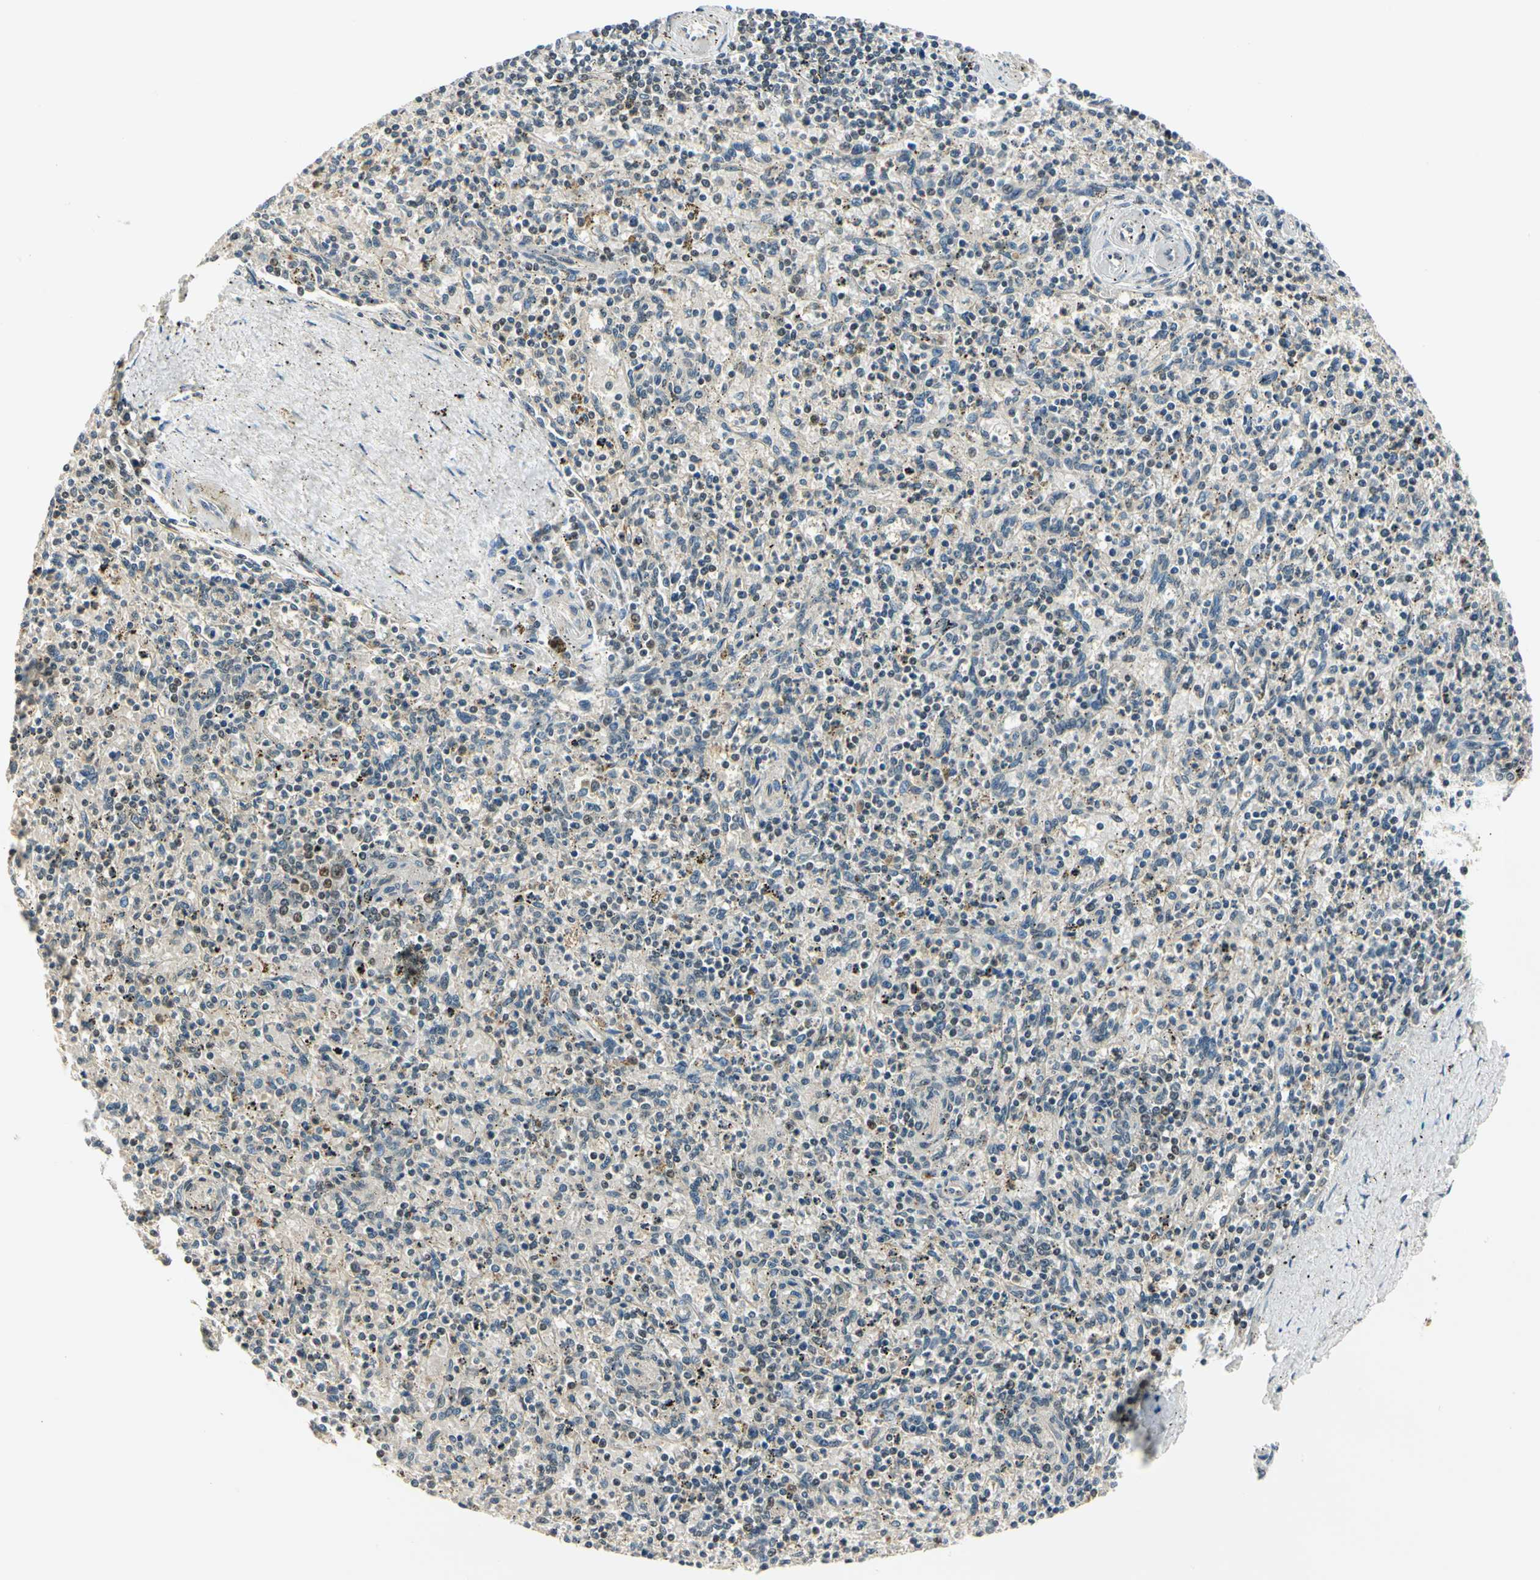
{"staining": {"intensity": "negative", "quantity": "none", "location": "none"}, "tissue": "spleen", "cell_type": "Cells in red pulp", "image_type": "normal", "snomed": [{"axis": "morphology", "description": "Normal tissue, NOS"}, {"axis": "topography", "description": "Spleen"}], "caption": "Cells in red pulp are negative for protein expression in normal human spleen. (Stains: DAB (3,3'-diaminobenzidine) immunohistochemistry (IHC) with hematoxylin counter stain, Microscopy: brightfield microscopy at high magnification).", "gene": "PDK2", "patient": {"sex": "male", "age": 72}}